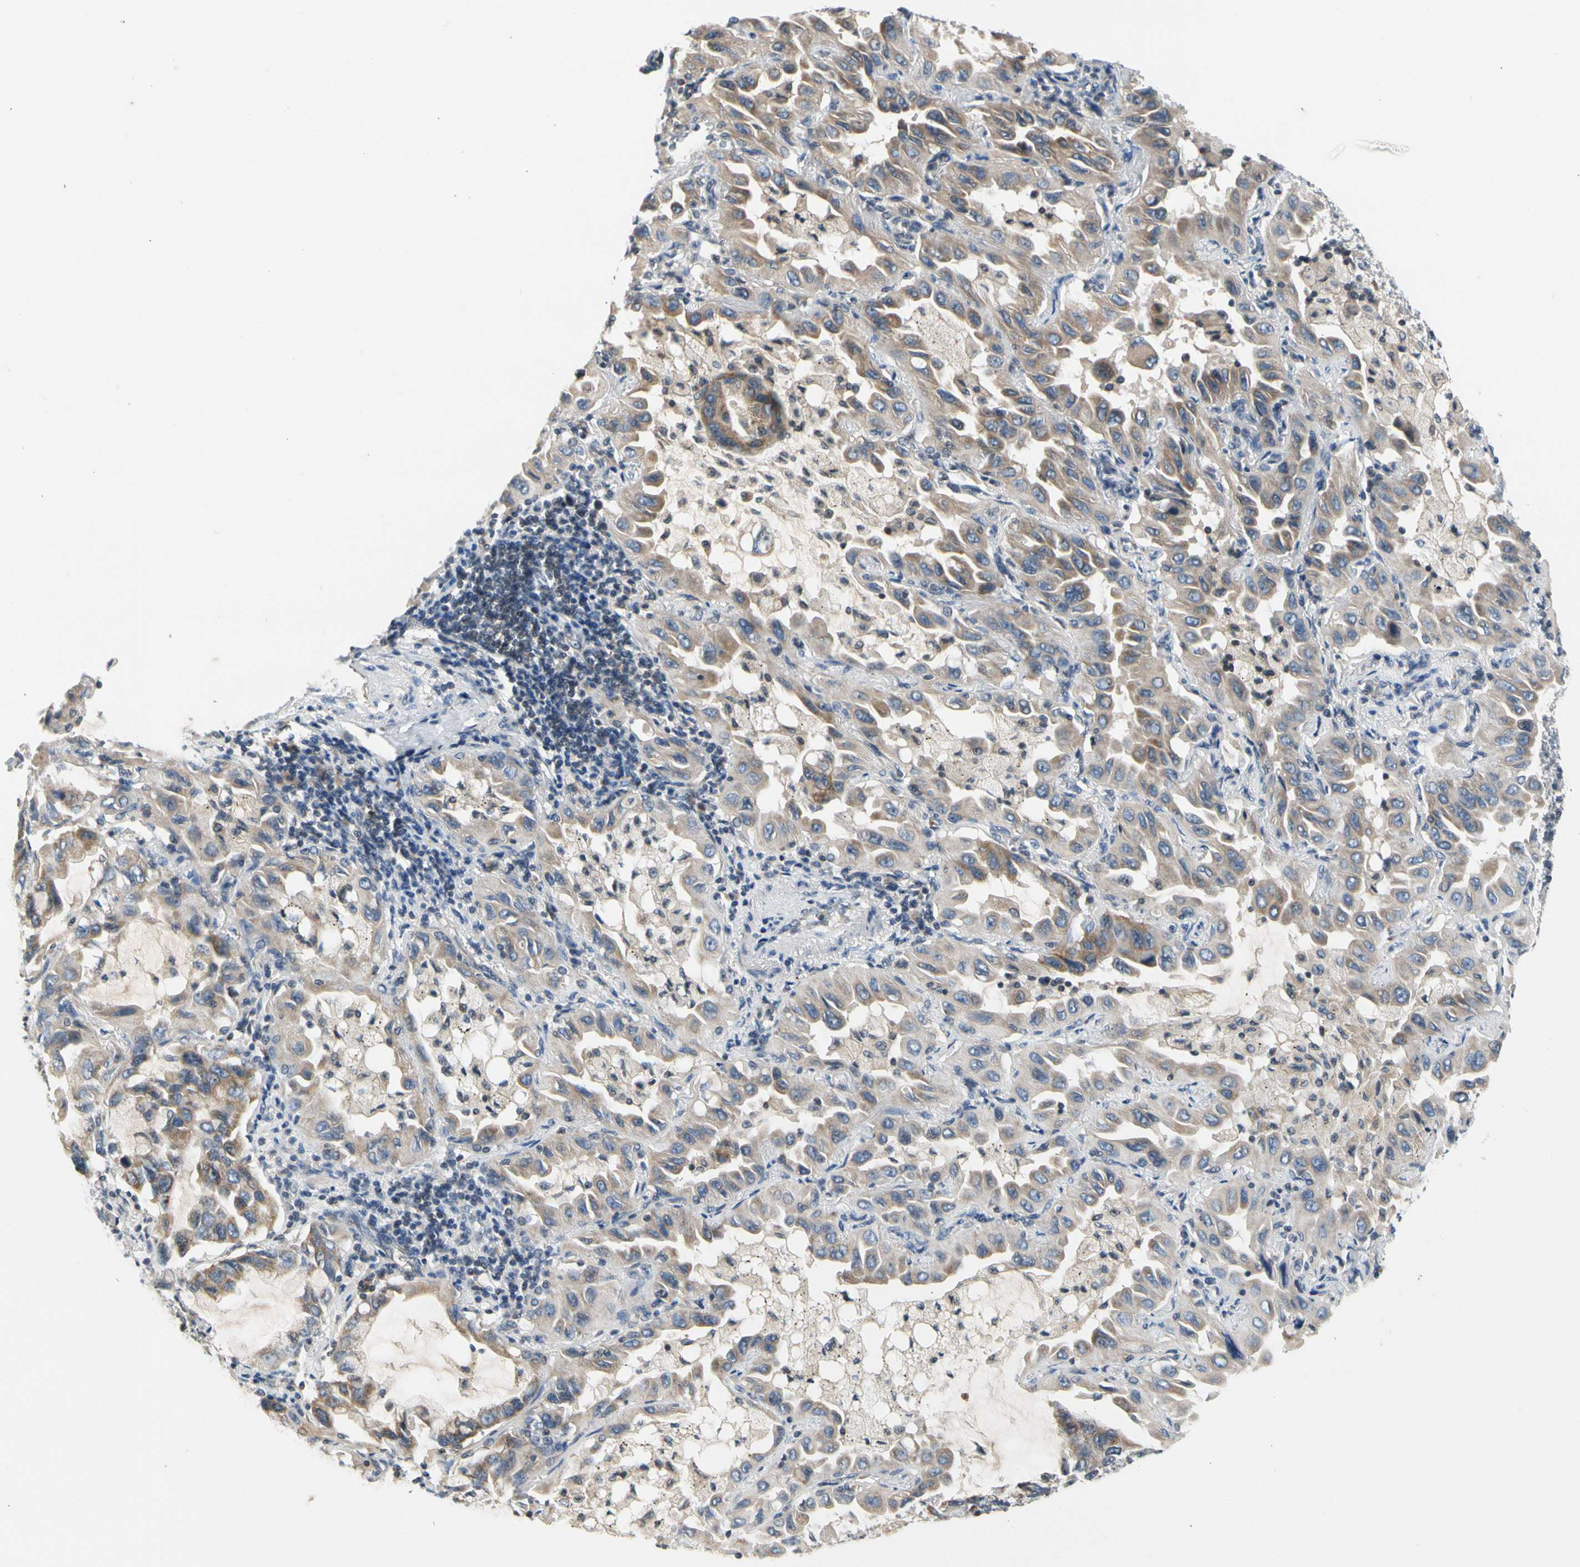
{"staining": {"intensity": "weak", "quantity": ">75%", "location": "cytoplasmic/membranous"}, "tissue": "lung cancer", "cell_type": "Tumor cells", "image_type": "cancer", "snomed": [{"axis": "morphology", "description": "Adenocarcinoma, NOS"}, {"axis": "topography", "description": "Lung"}], "caption": "Lung adenocarcinoma tissue reveals weak cytoplasmic/membranous expression in about >75% of tumor cells, visualized by immunohistochemistry.", "gene": "SOX30", "patient": {"sex": "male", "age": 64}}